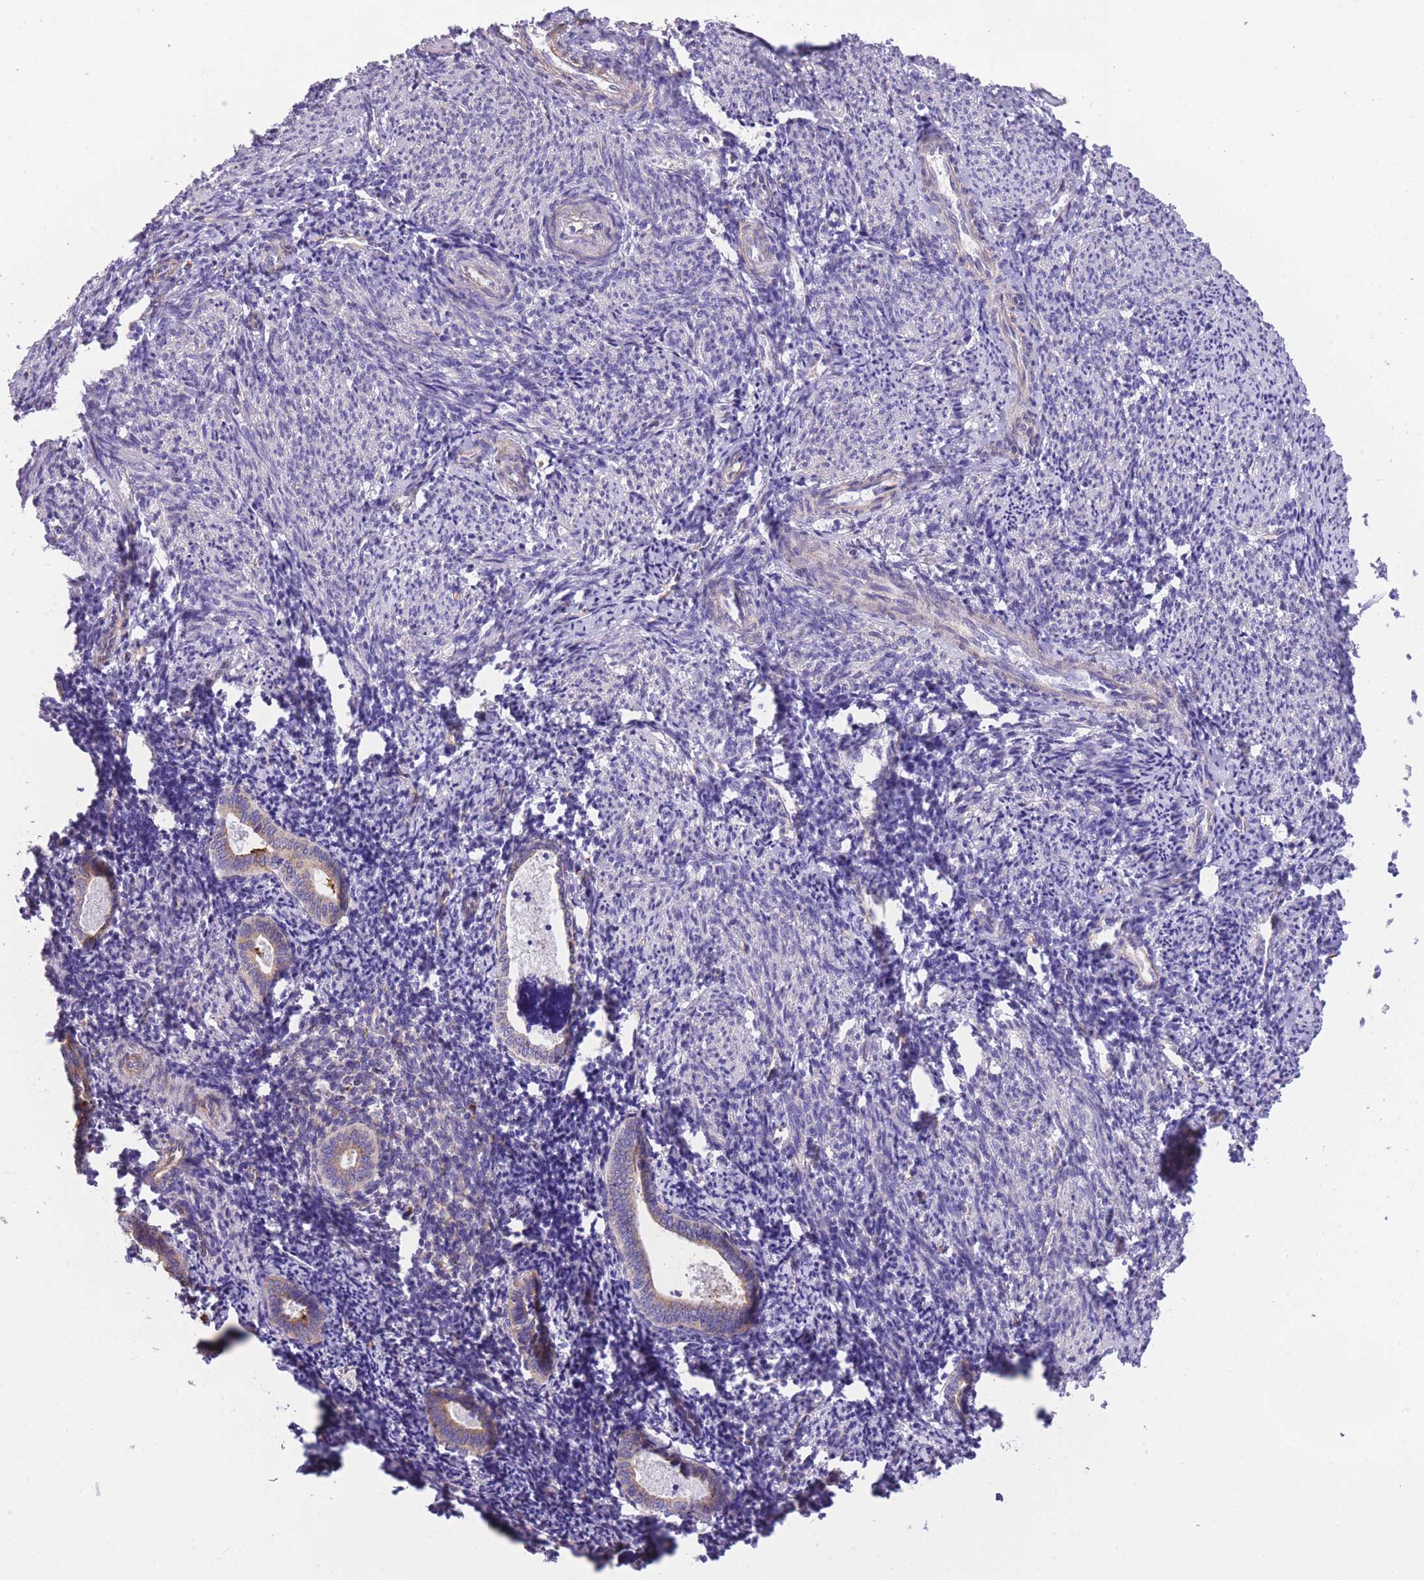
{"staining": {"intensity": "negative", "quantity": "none", "location": "none"}, "tissue": "endometrium", "cell_type": "Cells in endometrial stroma", "image_type": "normal", "snomed": [{"axis": "morphology", "description": "Normal tissue, NOS"}, {"axis": "topography", "description": "Endometrium"}], "caption": "Immunohistochemistry (IHC) image of benign human endometrium stained for a protein (brown), which shows no staining in cells in endometrial stroma.", "gene": "RHOU", "patient": {"sex": "female", "age": 54}}